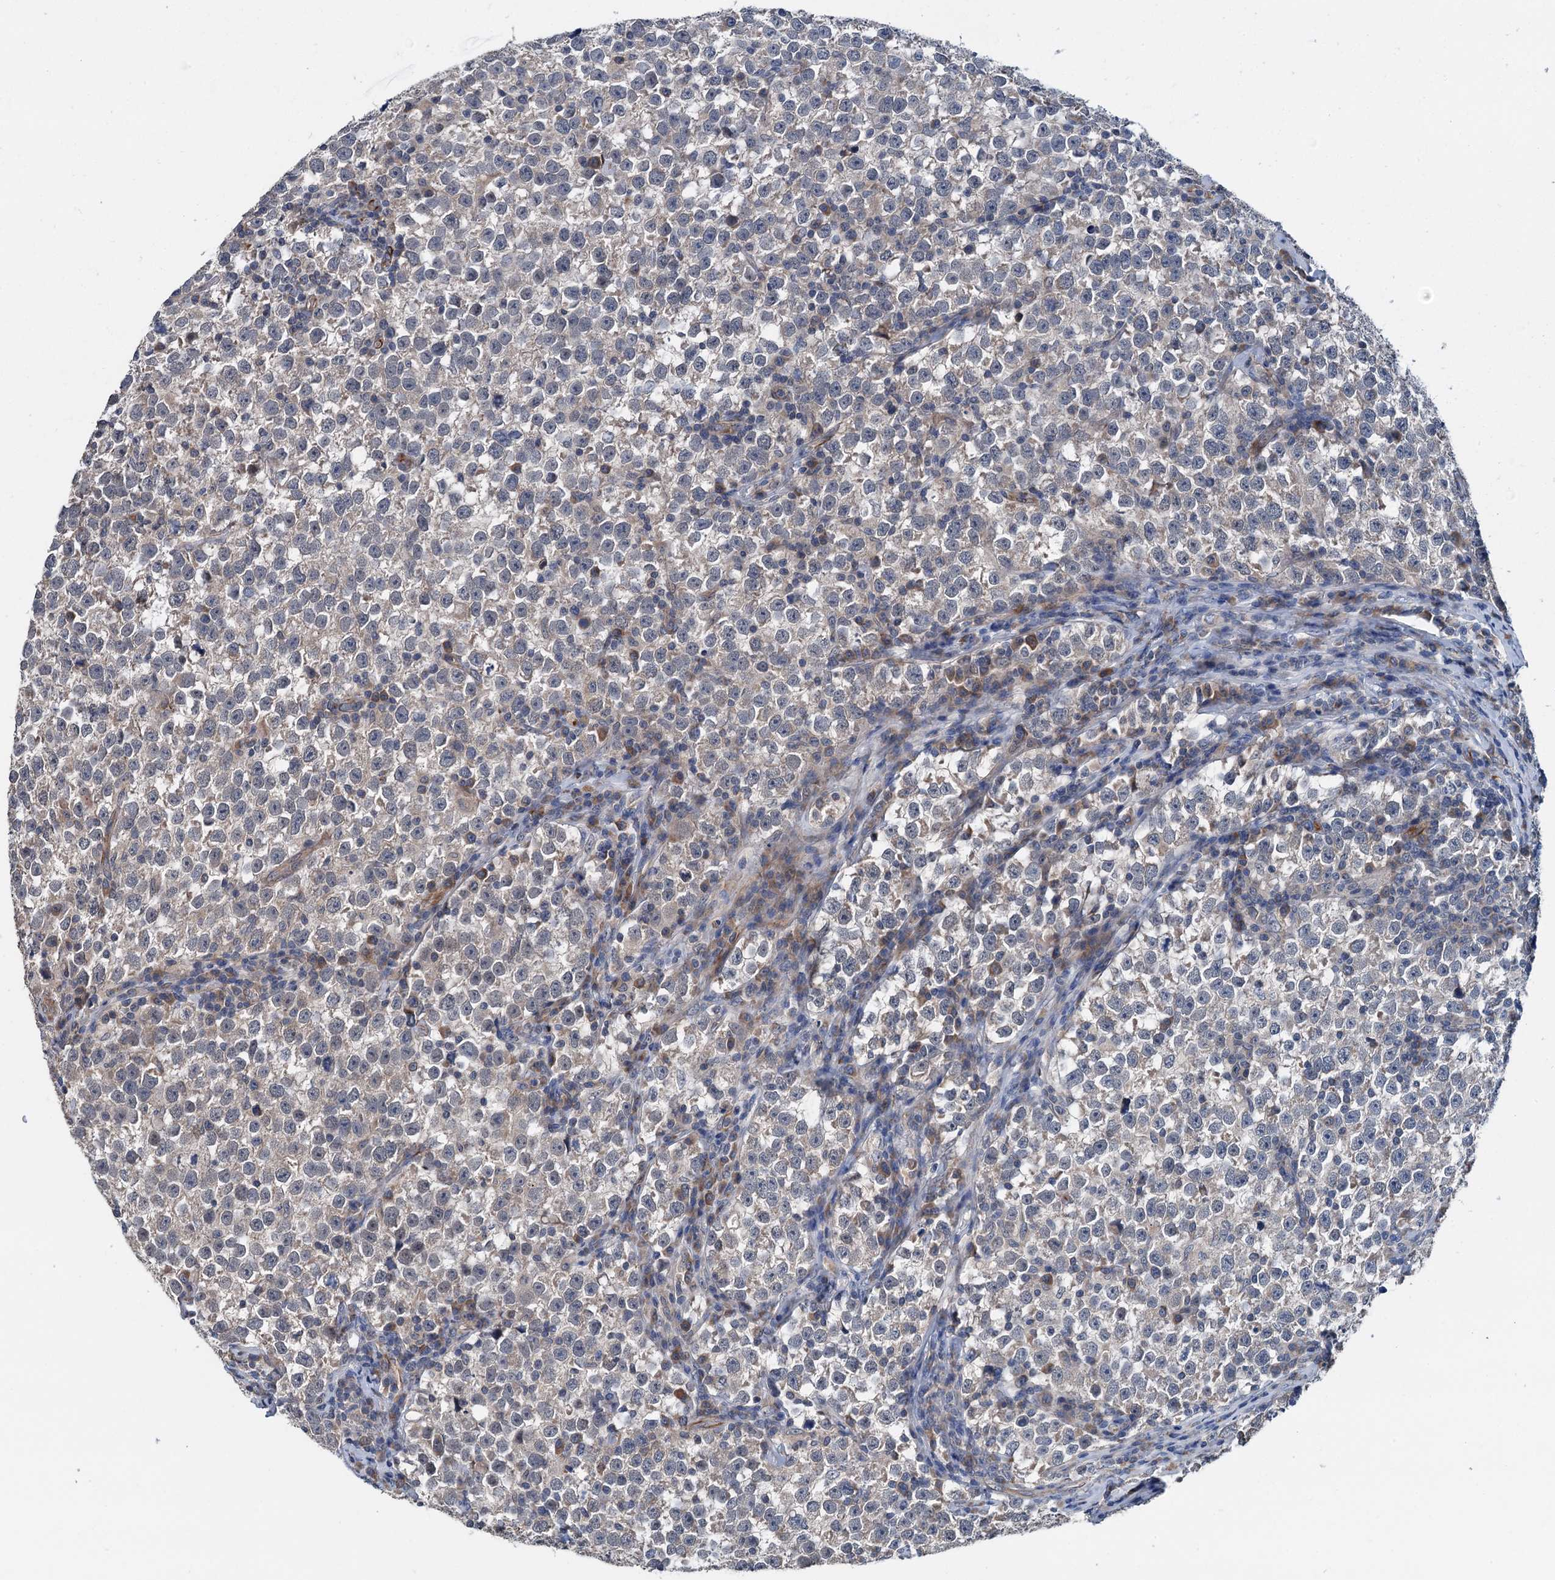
{"staining": {"intensity": "weak", "quantity": "<25%", "location": "cytoplasmic/membranous"}, "tissue": "testis cancer", "cell_type": "Tumor cells", "image_type": "cancer", "snomed": [{"axis": "morphology", "description": "Normal tissue, NOS"}, {"axis": "morphology", "description": "Seminoma, NOS"}, {"axis": "topography", "description": "Testis"}], "caption": "A histopathology image of human testis cancer is negative for staining in tumor cells. (DAB (3,3'-diaminobenzidine) IHC with hematoxylin counter stain).", "gene": "ELAC1", "patient": {"sex": "male", "age": 43}}